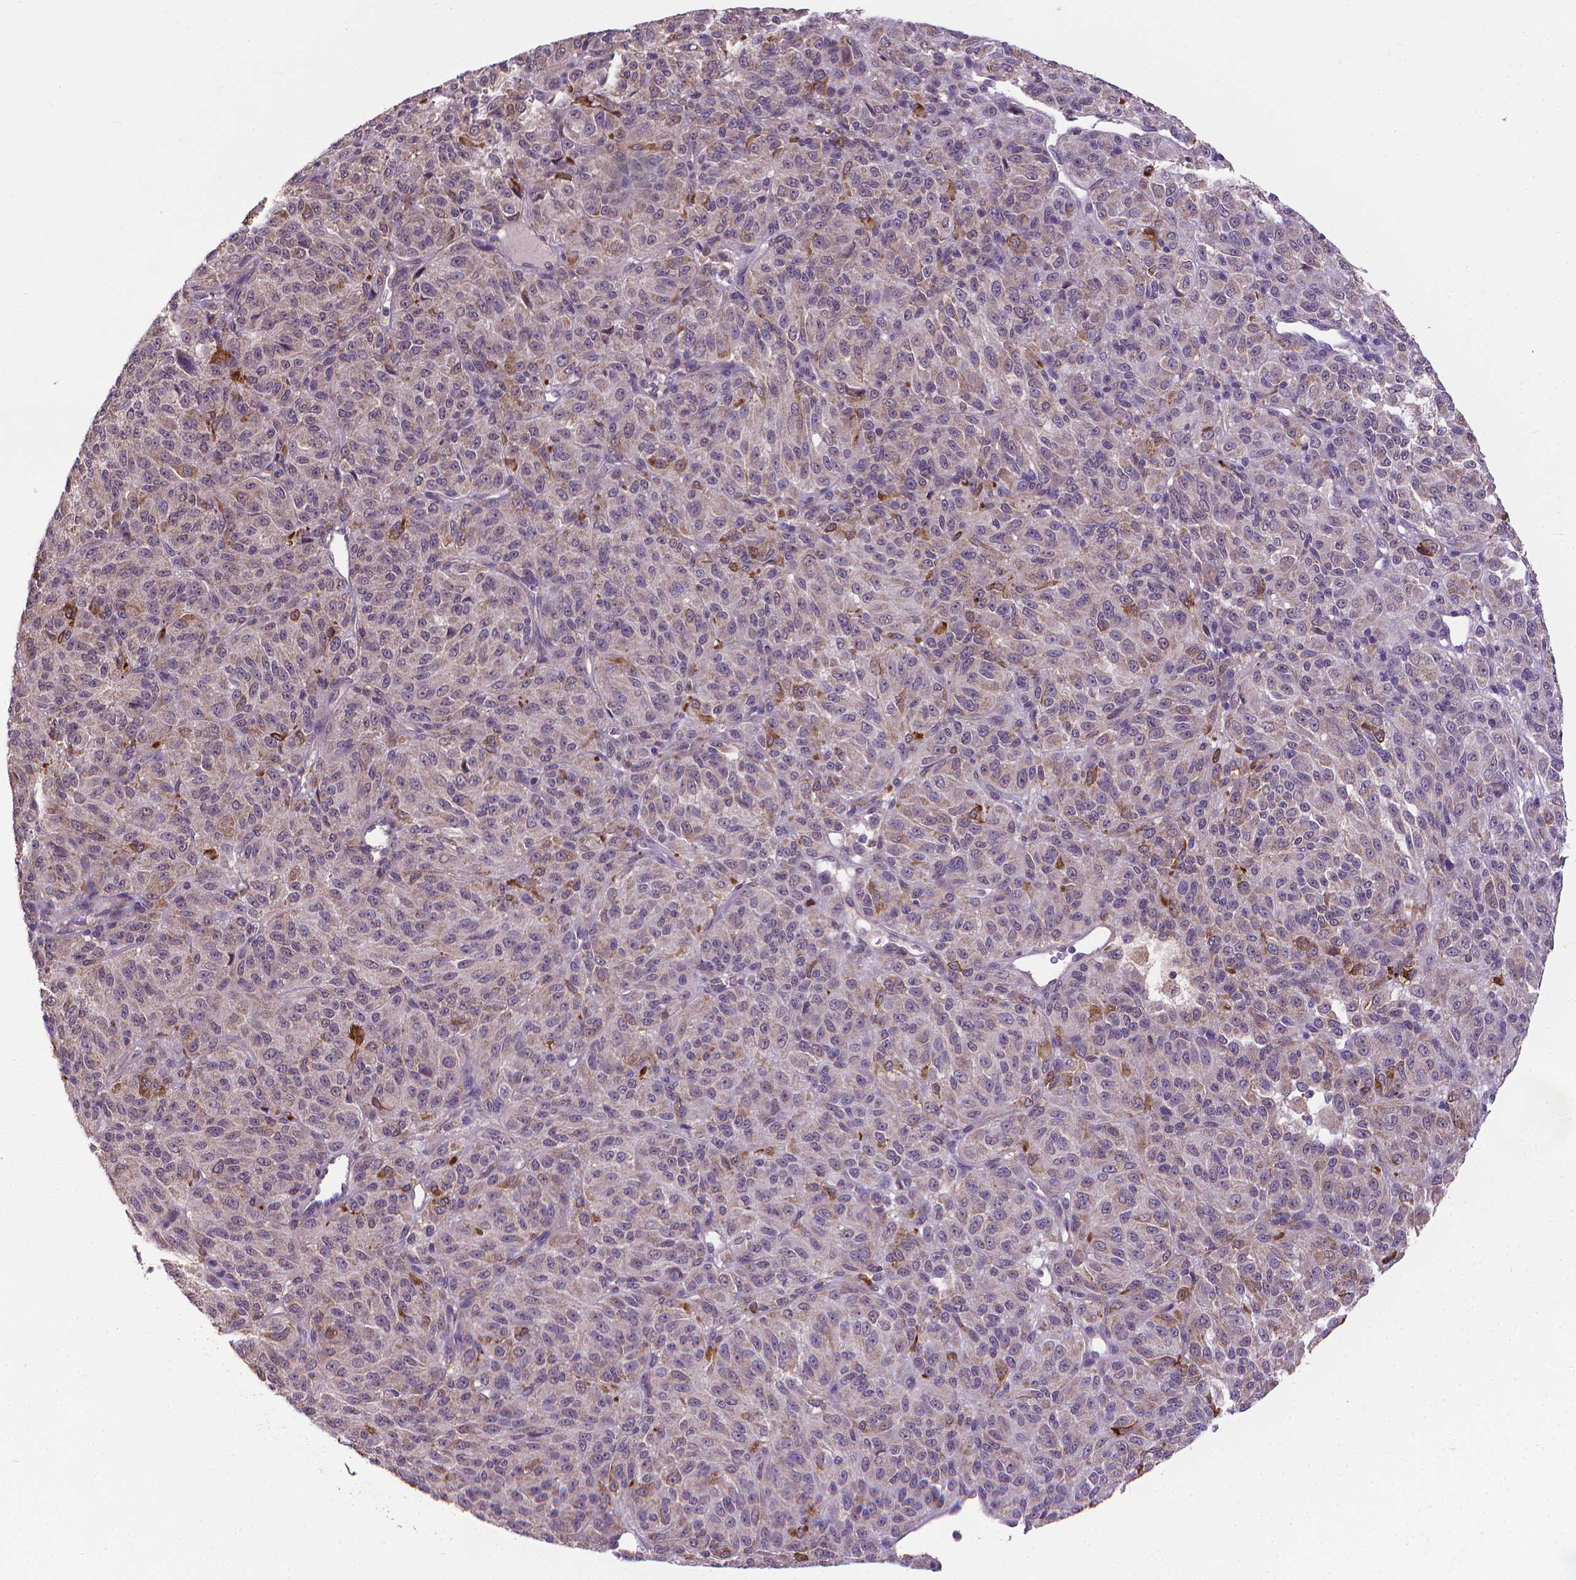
{"staining": {"intensity": "moderate", "quantity": "<25%", "location": "cytoplasmic/membranous"}, "tissue": "melanoma", "cell_type": "Tumor cells", "image_type": "cancer", "snomed": [{"axis": "morphology", "description": "Malignant melanoma, Metastatic site"}, {"axis": "topography", "description": "Brain"}], "caption": "Immunohistochemistry (IHC) image of melanoma stained for a protein (brown), which exhibits low levels of moderate cytoplasmic/membranous expression in about <25% of tumor cells.", "gene": "GPR63", "patient": {"sex": "female", "age": 56}}